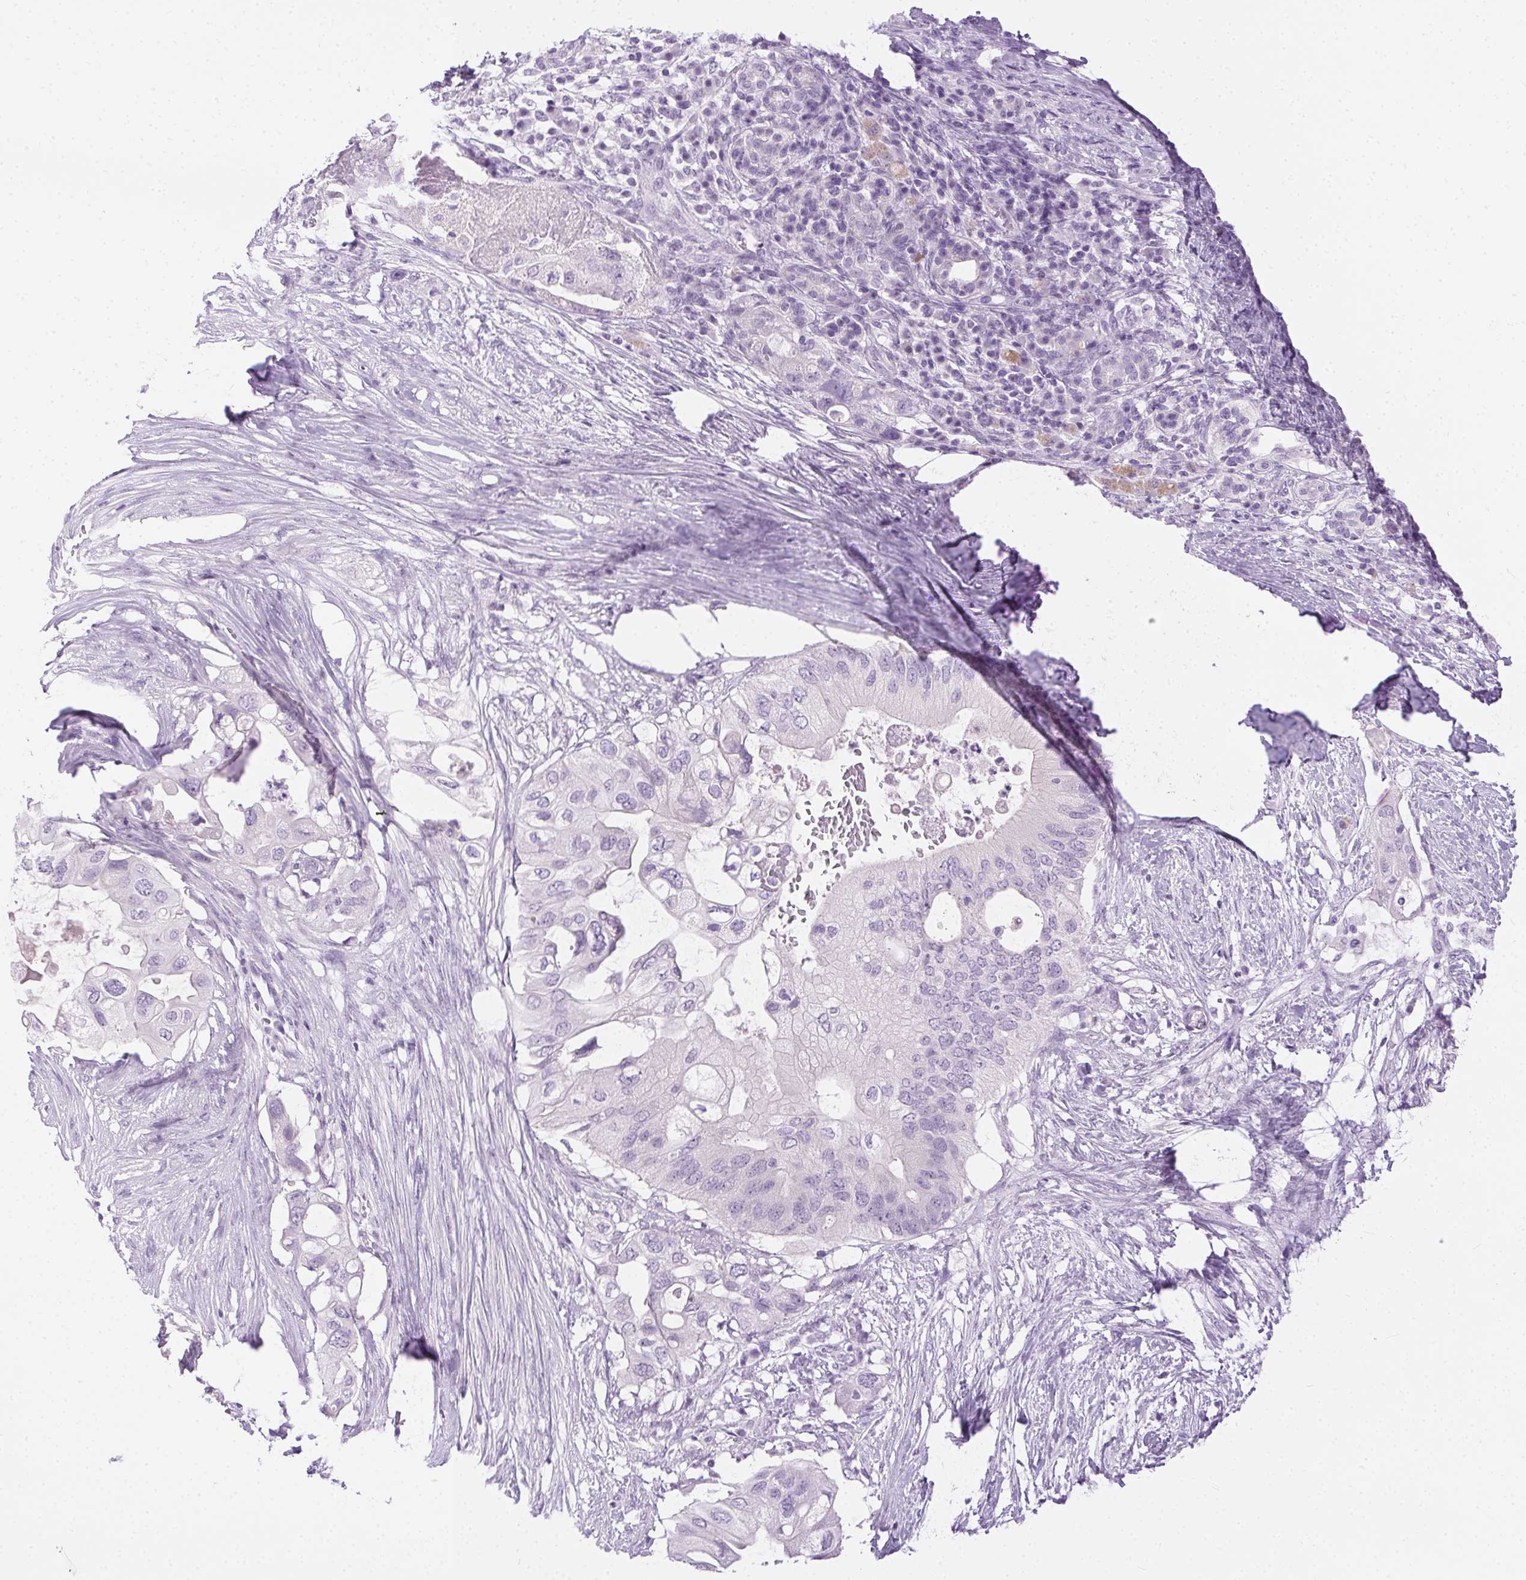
{"staining": {"intensity": "negative", "quantity": "none", "location": "none"}, "tissue": "pancreatic cancer", "cell_type": "Tumor cells", "image_type": "cancer", "snomed": [{"axis": "morphology", "description": "Adenocarcinoma, NOS"}, {"axis": "topography", "description": "Pancreas"}], "caption": "Tumor cells are negative for brown protein staining in adenocarcinoma (pancreatic). The staining is performed using DAB (3,3'-diaminobenzidine) brown chromogen with nuclei counter-stained in using hematoxylin.", "gene": "C20orf85", "patient": {"sex": "female", "age": 72}}